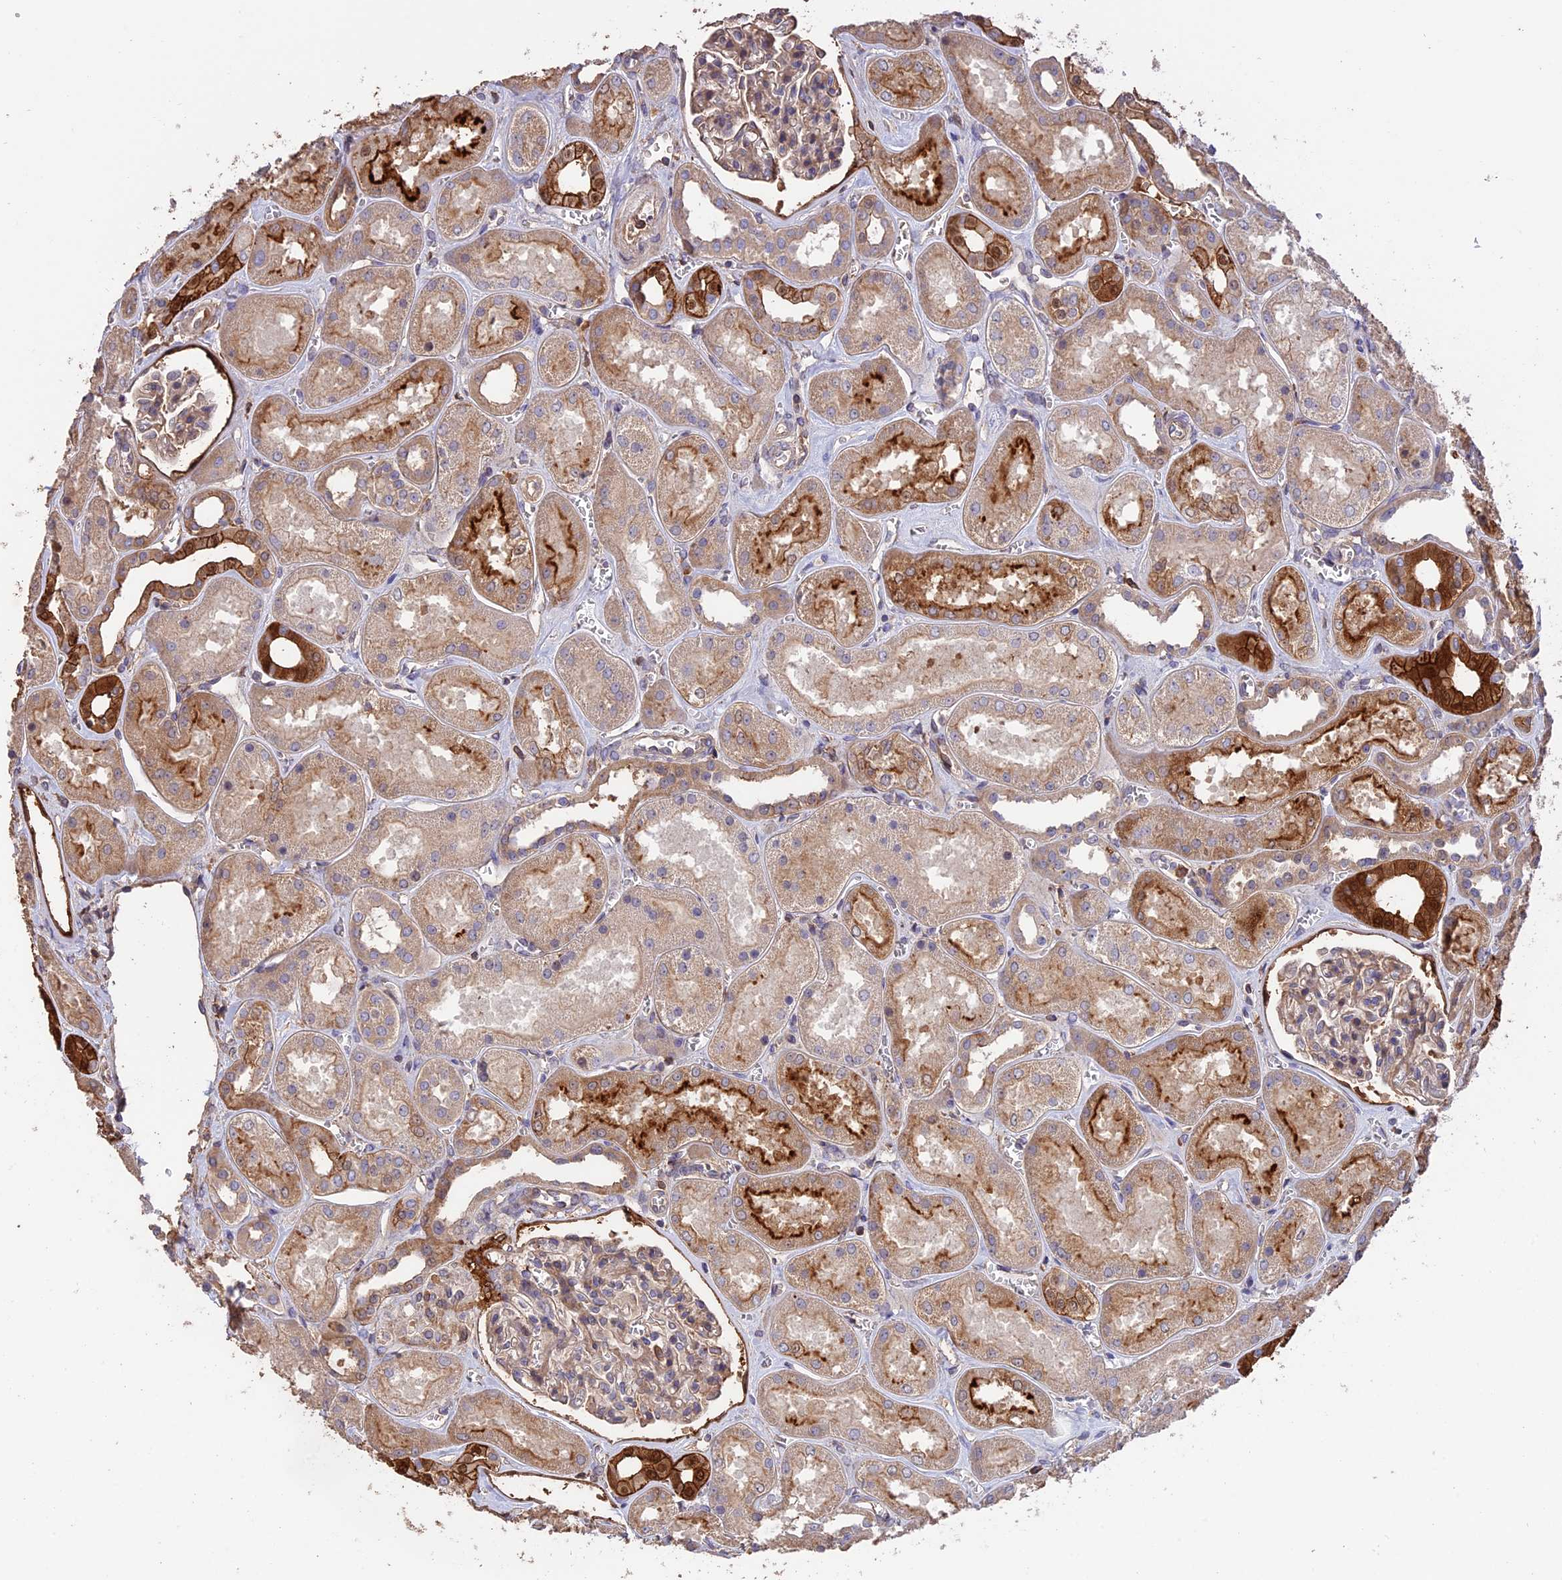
{"staining": {"intensity": "weak", "quantity": "25%-75%", "location": "cytoplasmic/membranous"}, "tissue": "kidney", "cell_type": "Cells in glomeruli", "image_type": "normal", "snomed": [{"axis": "morphology", "description": "Normal tissue, NOS"}, {"axis": "morphology", "description": "Adenocarcinoma, NOS"}, {"axis": "topography", "description": "Kidney"}], "caption": "The micrograph shows immunohistochemical staining of unremarkable kidney. There is weak cytoplasmic/membranous staining is seen in approximately 25%-75% of cells in glomeruli. The staining was performed using DAB, with brown indicating positive protein expression. Nuclei are stained blue with hematoxylin.", "gene": "RASAL1", "patient": {"sex": "female", "age": 68}}